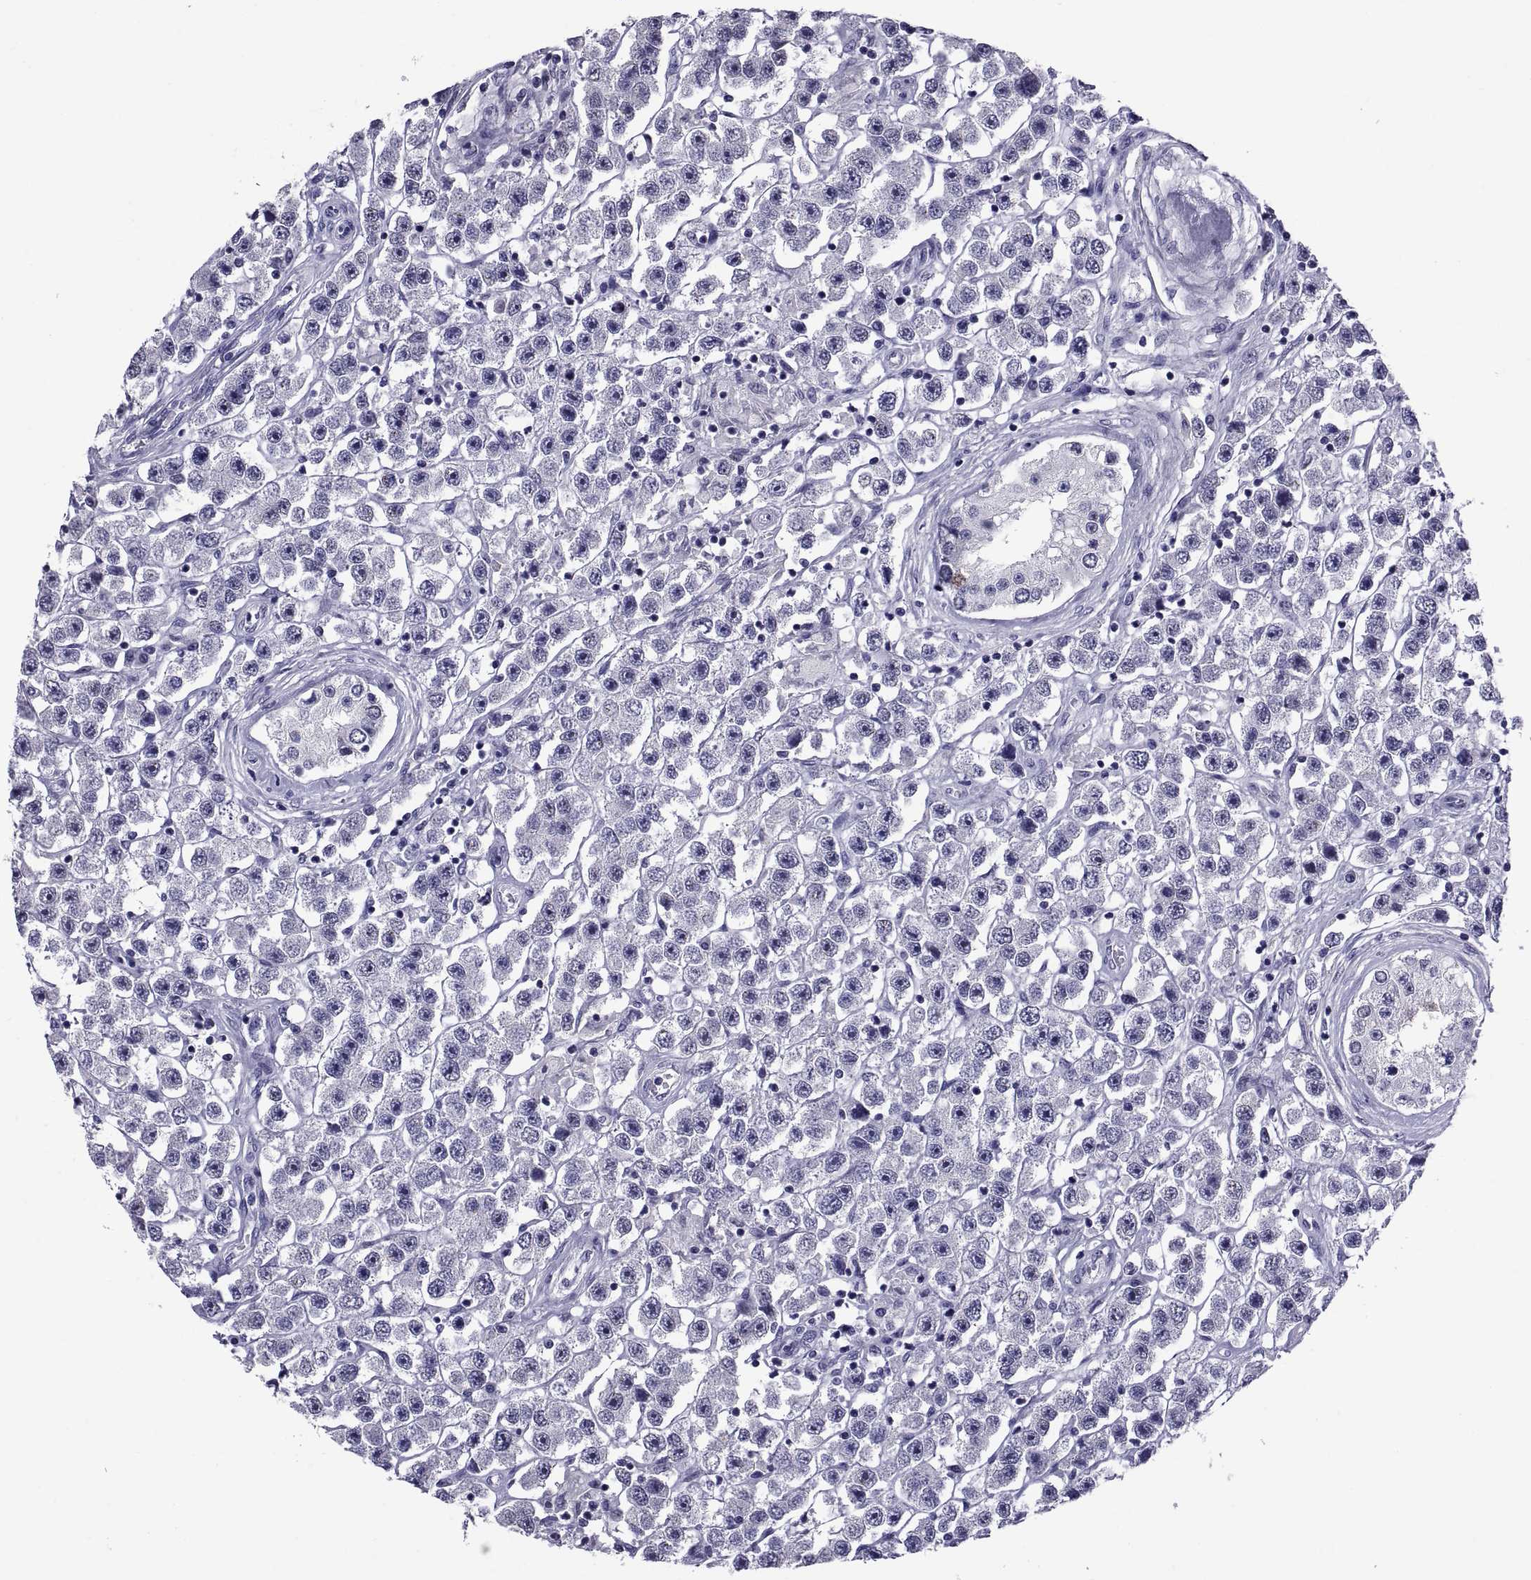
{"staining": {"intensity": "negative", "quantity": "none", "location": "none"}, "tissue": "testis cancer", "cell_type": "Tumor cells", "image_type": "cancer", "snomed": [{"axis": "morphology", "description": "Seminoma, NOS"}, {"axis": "topography", "description": "Testis"}], "caption": "Human testis cancer stained for a protein using immunohistochemistry (IHC) displays no staining in tumor cells.", "gene": "TGFBR3L", "patient": {"sex": "male", "age": 45}}